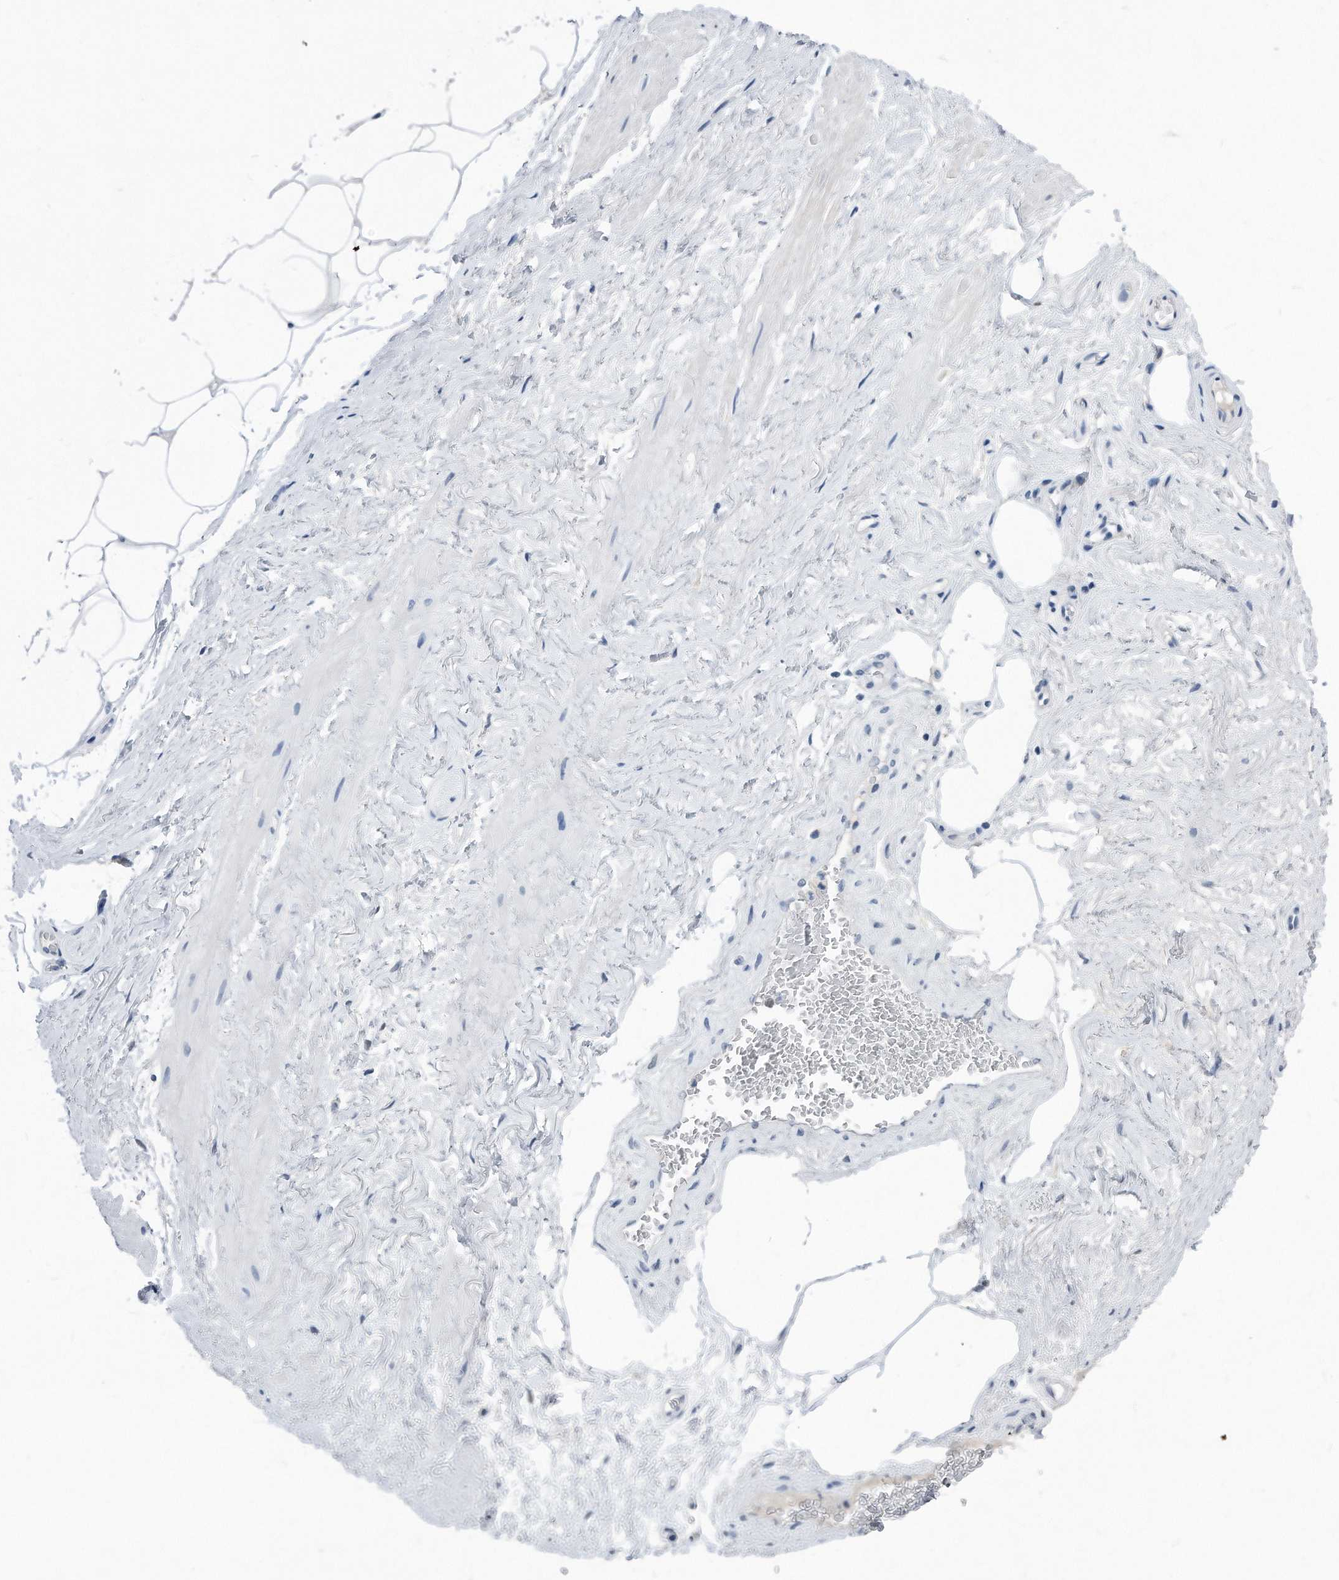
{"staining": {"intensity": "negative", "quantity": "none", "location": "none"}, "tissue": "adipose tissue", "cell_type": "Adipocytes", "image_type": "normal", "snomed": [{"axis": "morphology", "description": "Normal tissue, NOS"}, {"axis": "morphology", "description": "Adenocarcinoma, Low grade"}, {"axis": "topography", "description": "Prostate"}, {"axis": "topography", "description": "Peripheral nerve tissue"}], "caption": "This is an IHC image of benign adipose tissue. There is no positivity in adipocytes.", "gene": "PCNA", "patient": {"sex": "male", "age": 63}}